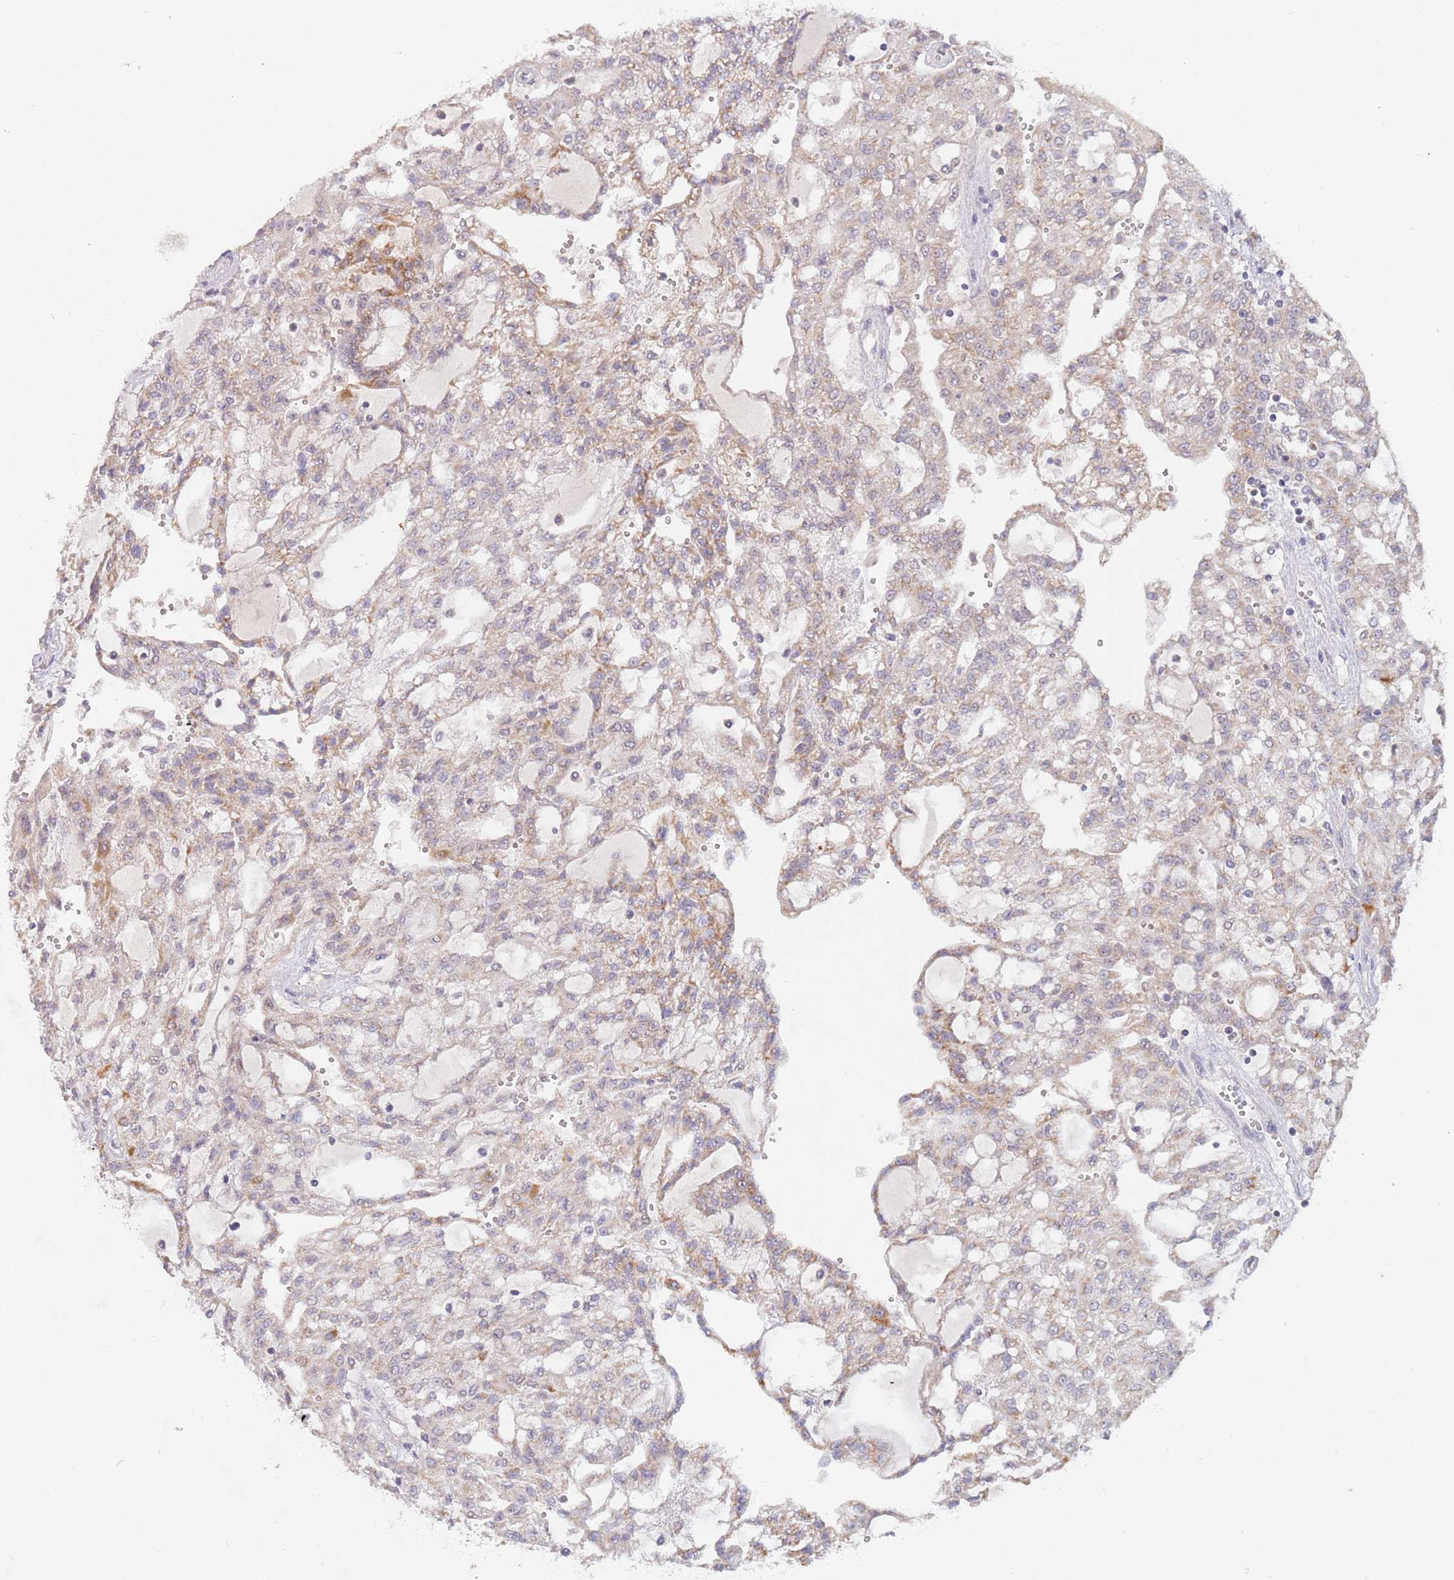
{"staining": {"intensity": "strong", "quantity": "25%-75%", "location": "cytoplasmic/membranous"}, "tissue": "renal cancer", "cell_type": "Tumor cells", "image_type": "cancer", "snomed": [{"axis": "morphology", "description": "Adenocarcinoma, NOS"}, {"axis": "topography", "description": "Kidney"}], "caption": "This is a photomicrograph of immunohistochemistry (IHC) staining of adenocarcinoma (renal), which shows strong expression in the cytoplasmic/membranous of tumor cells.", "gene": "TIMM13", "patient": {"sex": "male", "age": 63}}